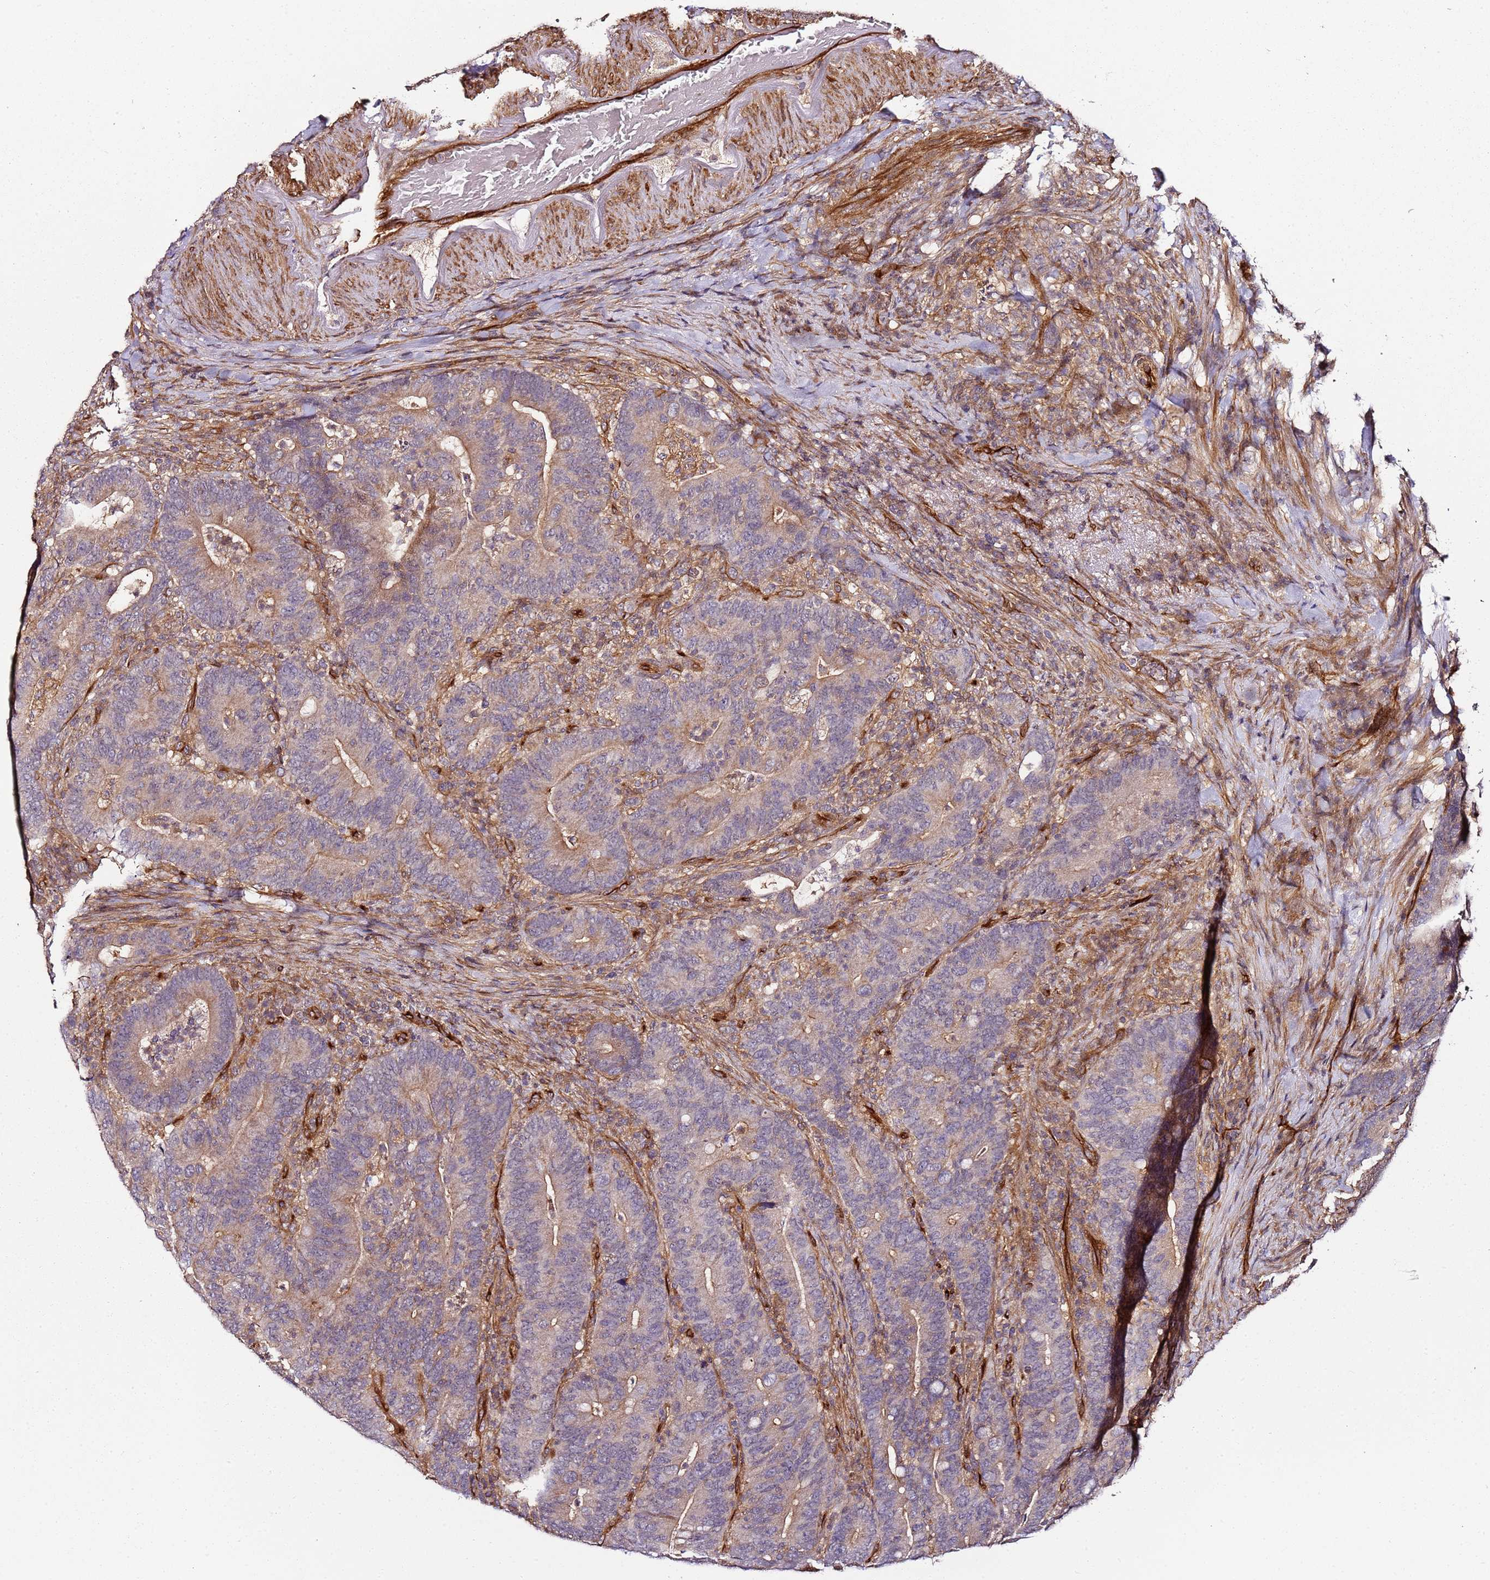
{"staining": {"intensity": "weak", "quantity": "25%-75%", "location": "cytoplasmic/membranous"}, "tissue": "colorectal cancer", "cell_type": "Tumor cells", "image_type": "cancer", "snomed": [{"axis": "morphology", "description": "Adenocarcinoma, NOS"}, {"axis": "topography", "description": "Colon"}], "caption": "Immunohistochemistry image of neoplastic tissue: human colorectal cancer (adenocarcinoma) stained using IHC demonstrates low levels of weak protein expression localized specifically in the cytoplasmic/membranous of tumor cells, appearing as a cytoplasmic/membranous brown color.", "gene": "CCNYL1", "patient": {"sex": "female", "age": 66}}